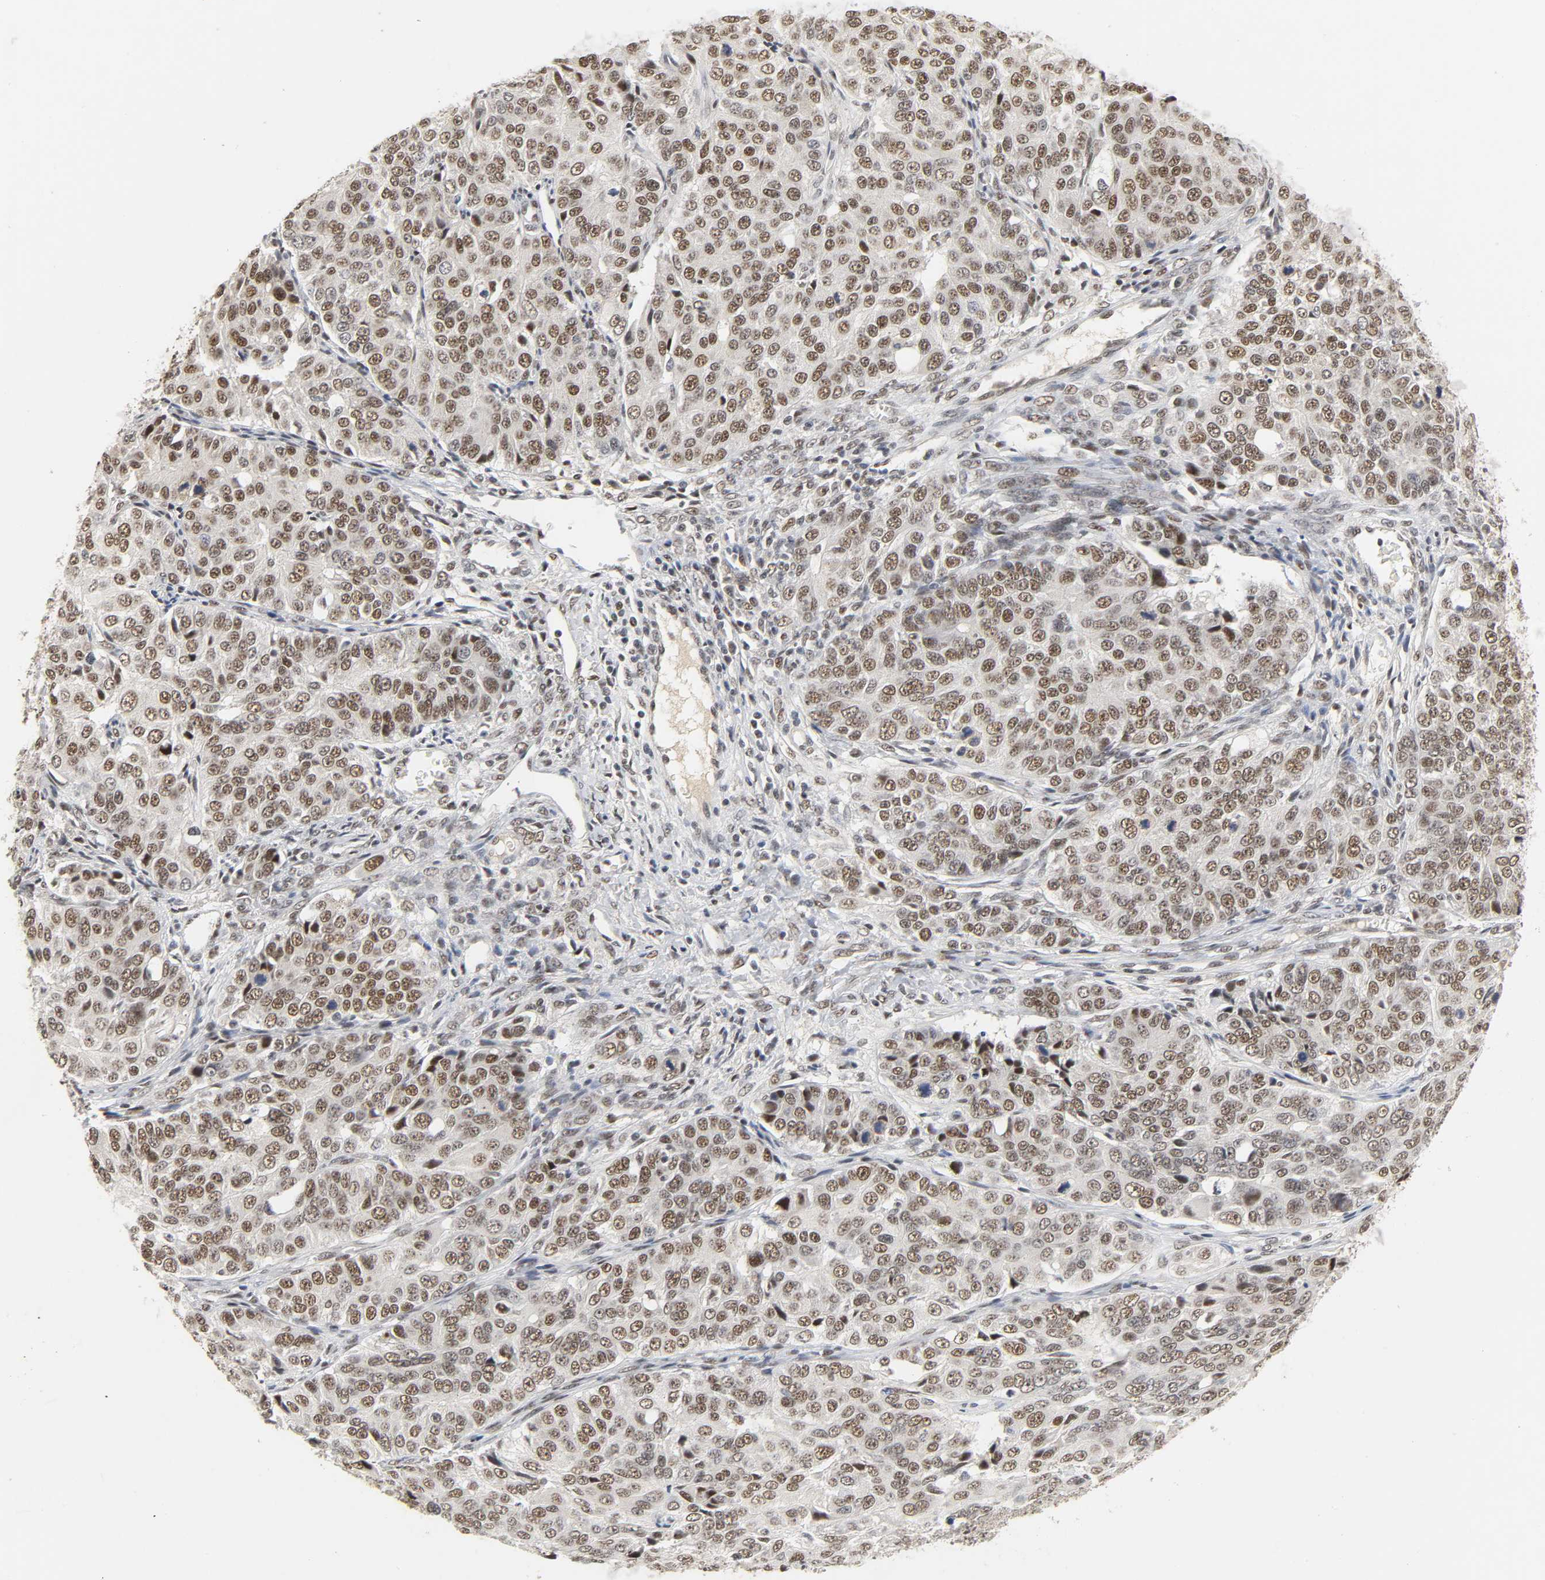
{"staining": {"intensity": "moderate", "quantity": ">75%", "location": "nuclear"}, "tissue": "ovarian cancer", "cell_type": "Tumor cells", "image_type": "cancer", "snomed": [{"axis": "morphology", "description": "Carcinoma, endometroid"}, {"axis": "topography", "description": "Ovary"}], "caption": "Endometroid carcinoma (ovarian) stained with a protein marker demonstrates moderate staining in tumor cells.", "gene": "NCOA6", "patient": {"sex": "female", "age": 51}}